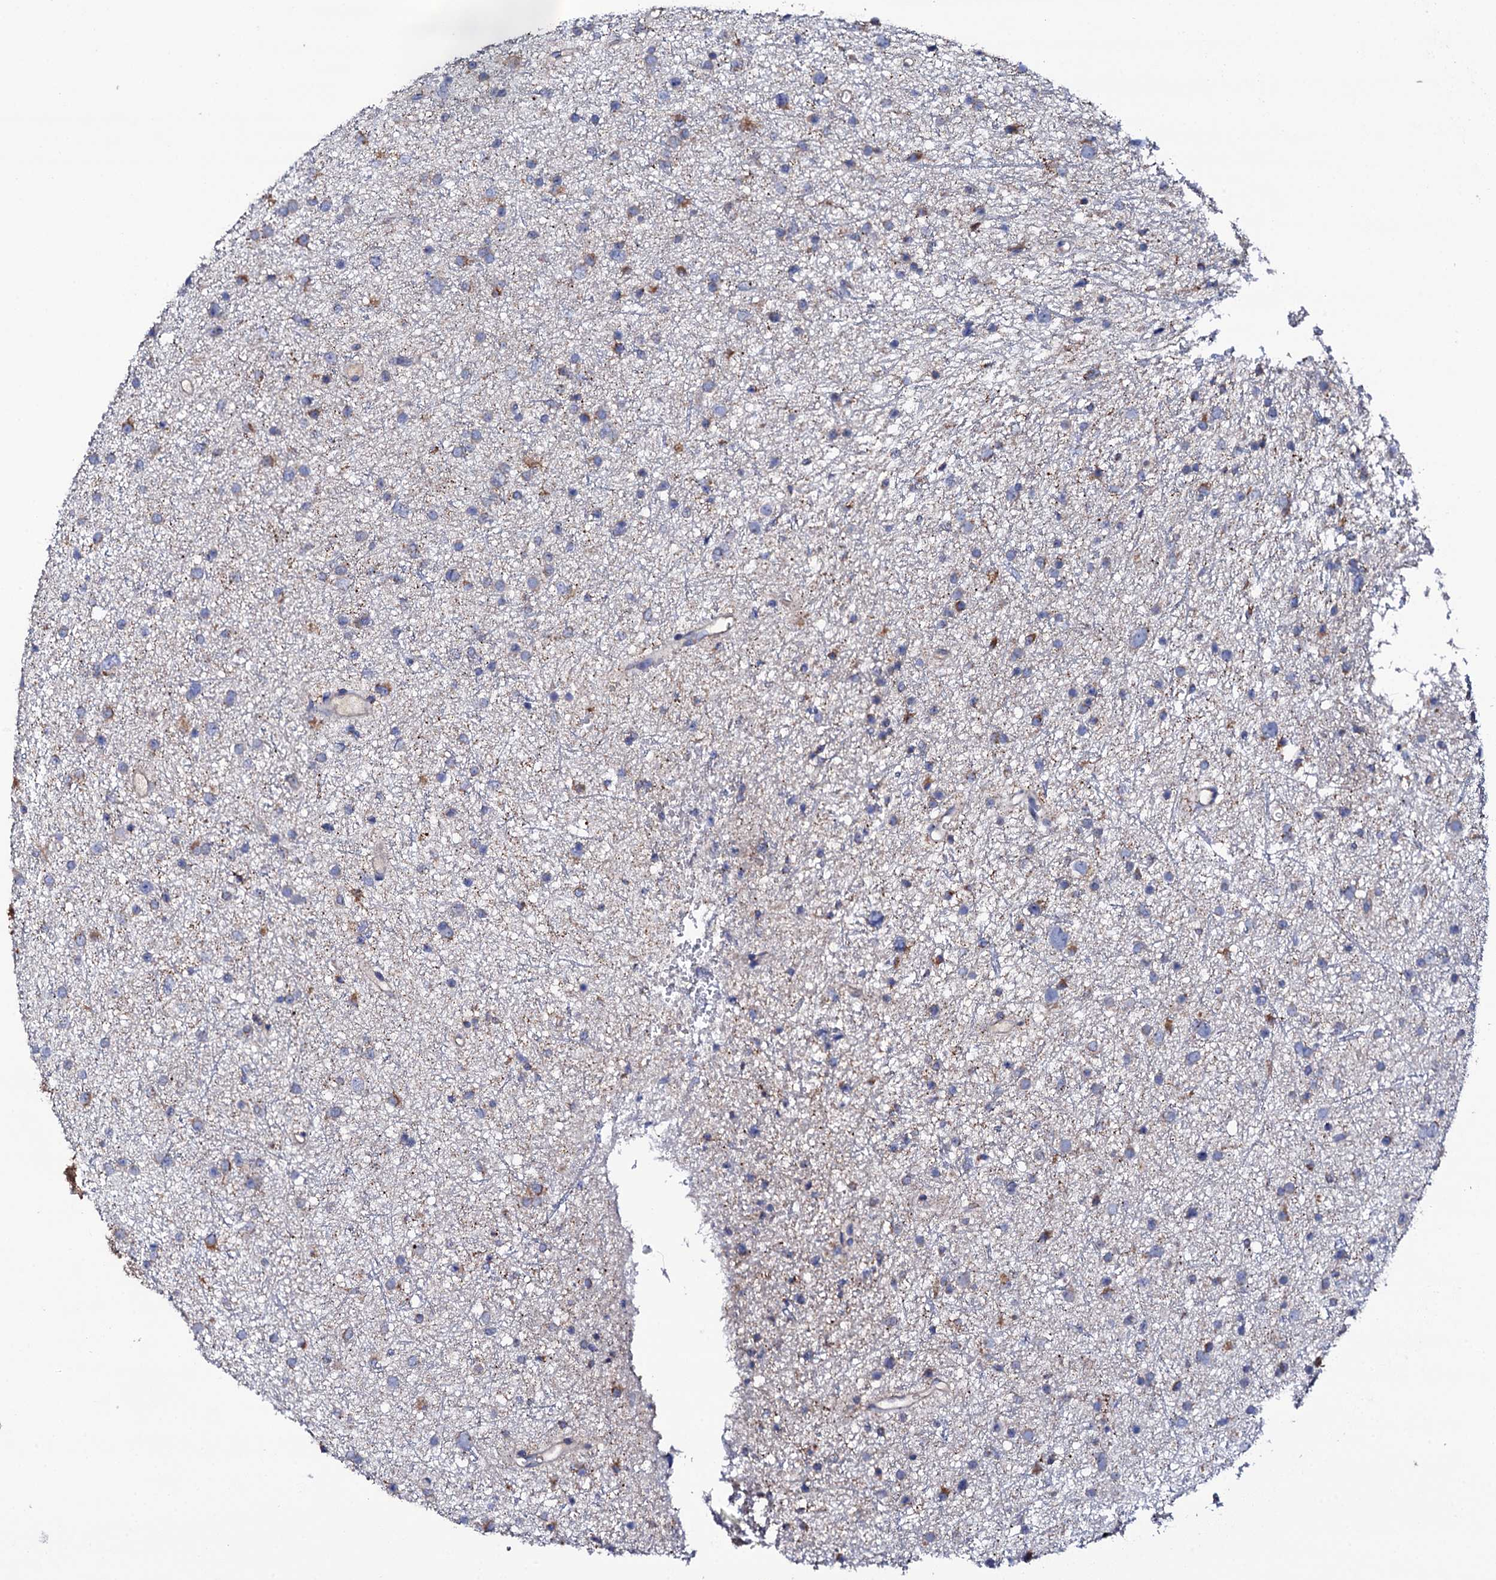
{"staining": {"intensity": "moderate", "quantity": "<25%", "location": "cytoplasmic/membranous"}, "tissue": "glioma", "cell_type": "Tumor cells", "image_type": "cancer", "snomed": [{"axis": "morphology", "description": "Glioma, malignant, Low grade"}, {"axis": "topography", "description": "Cerebral cortex"}], "caption": "This is an image of immunohistochemistry staining of low-grade glioma (malignant), which shows moderate positivity in the cytoplasmic/membranous of tumor cells.", "gene": "TCAF2", "patient": {"sex": "female", "age": 39}}